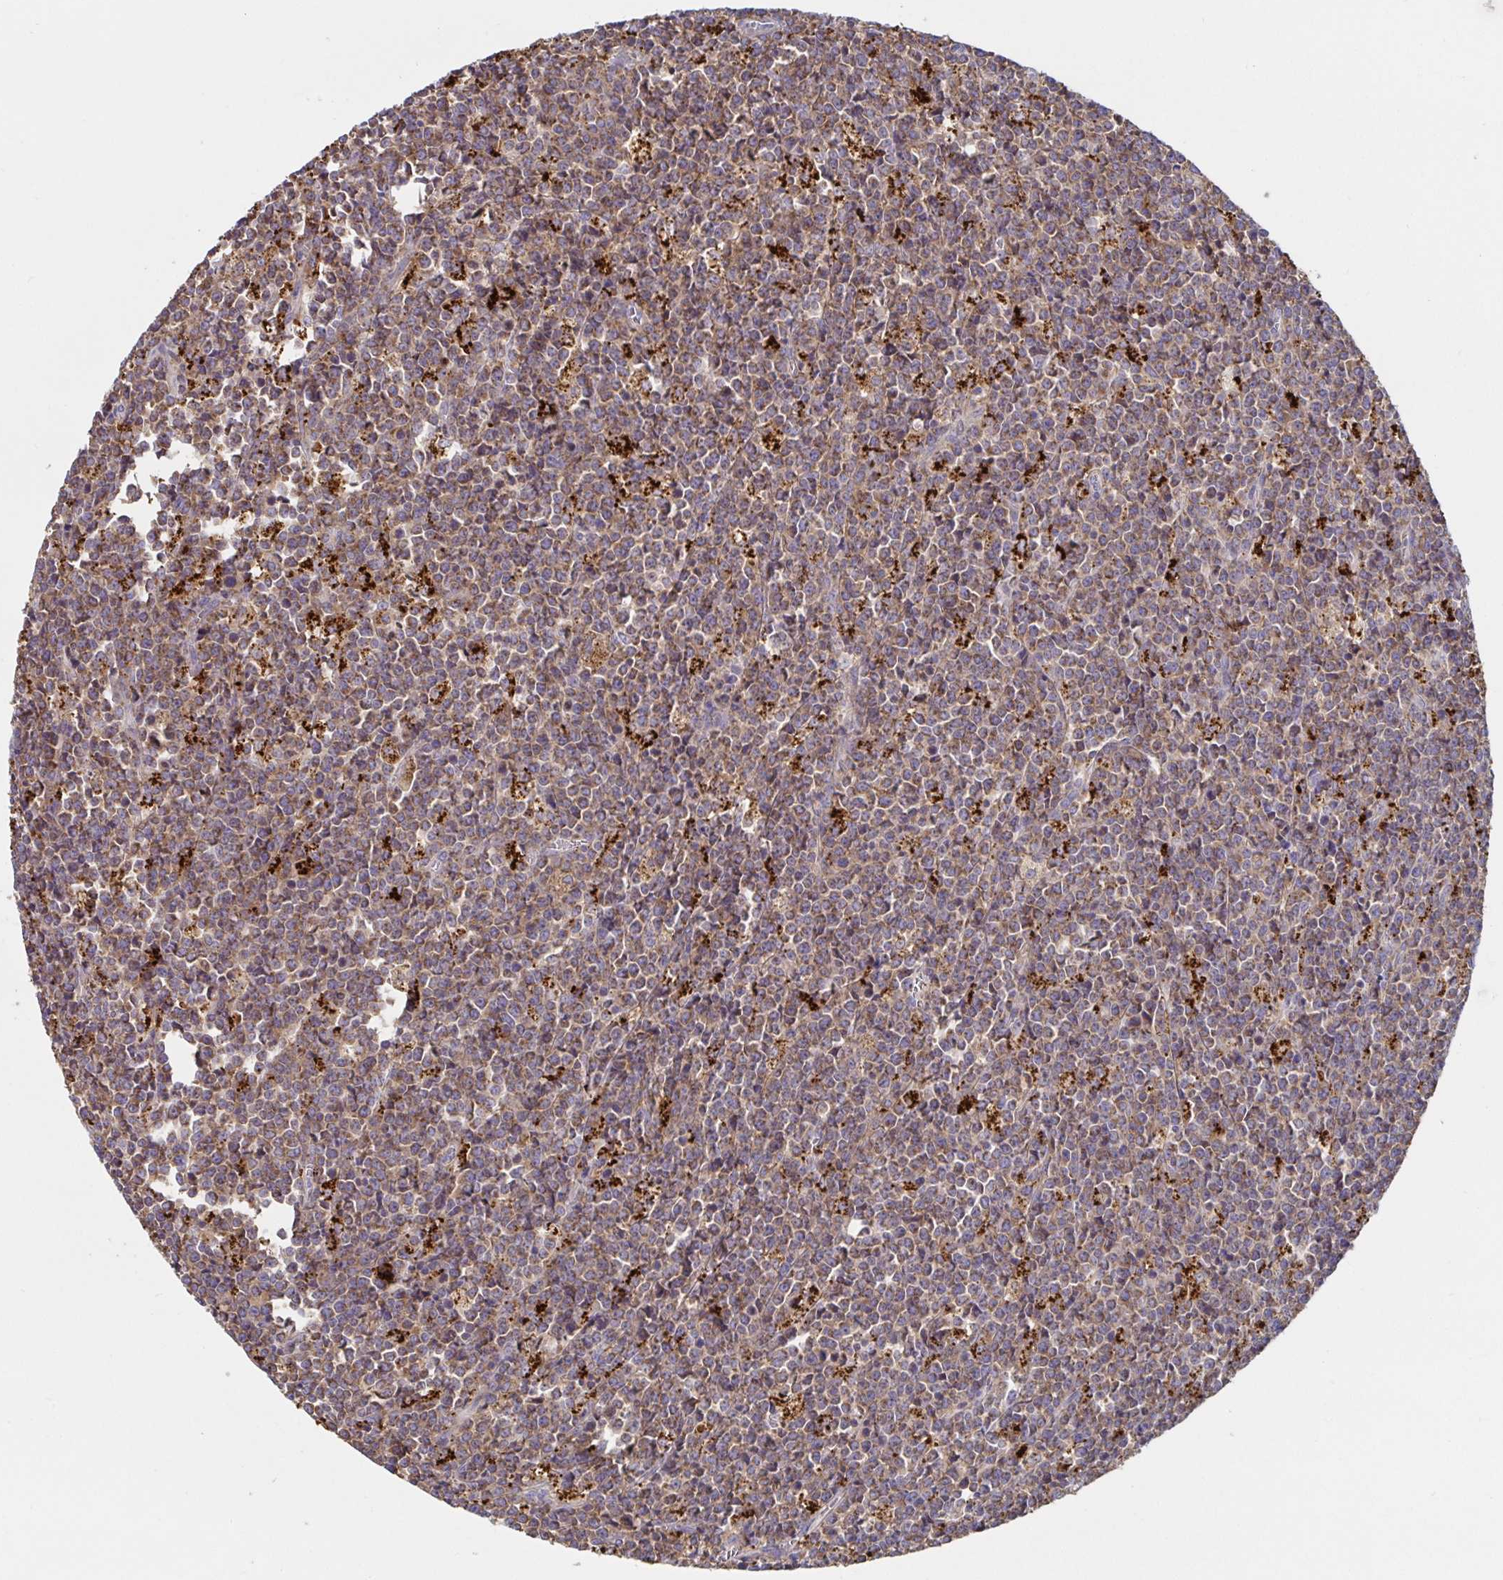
{"staining": {"intensity": "moderate", "quantity": ">75%", "location": "cytoplasmic/membranous"}, "tissue": "lymphoma", "cell_type": "Tumor cells", "image_type": "cancer", "snomed": [{"axis": "morphology", "description": "Malignant lymphoma, non-Hodgkin's type, High grade"}, {"axis": "topography", "description": "Small intestine"}], "caption": "Immunohistochemical staining of lymphoma displays medium levels of moderate cytoplasmic/membranous protein positivity in about >75% of tumor cells.", "gene": "PRDX3", "patient": {"sex": "female", "age": 56}}